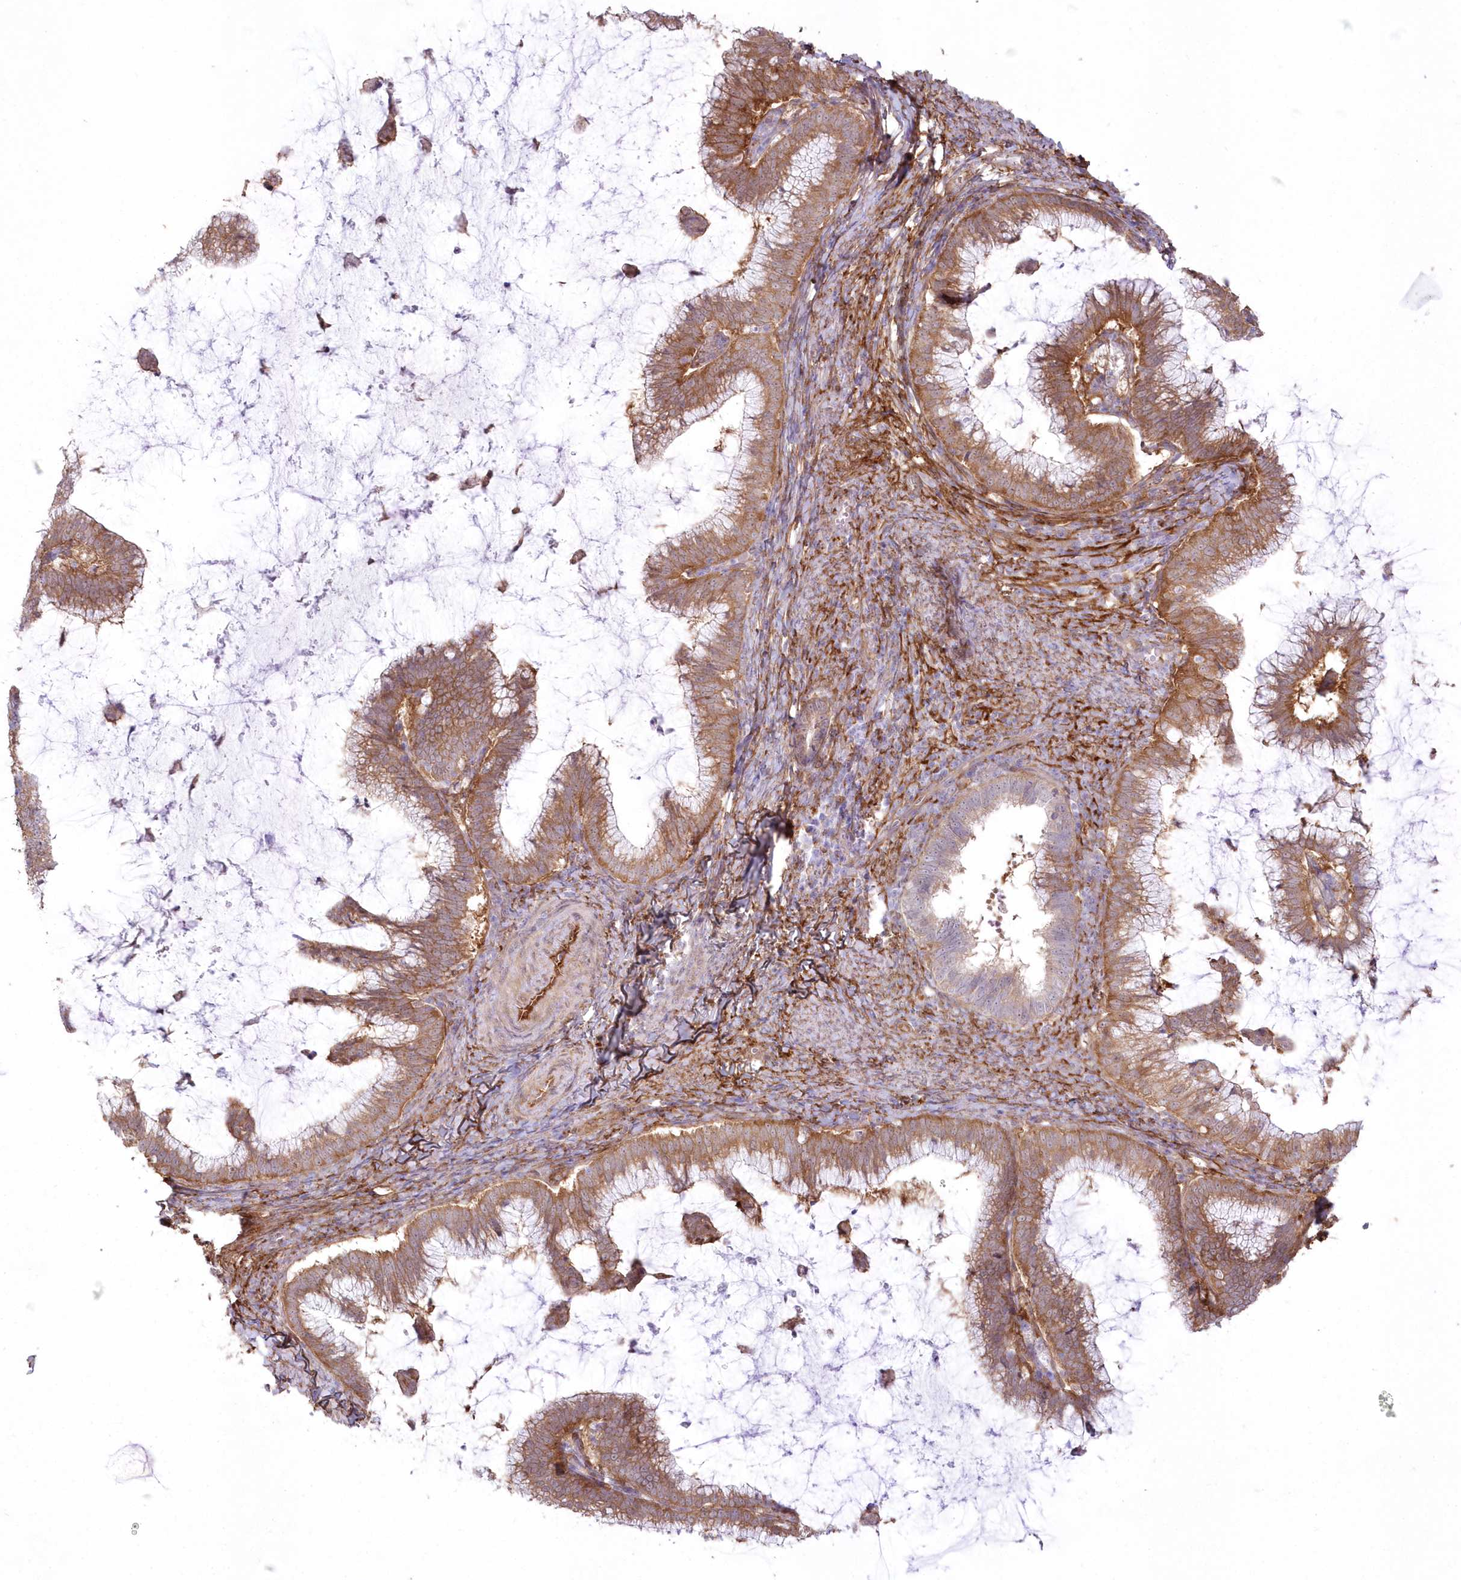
{"staining": {"intensity": "moderate", "quantity": ">75%", "location": "cytoplasmic/membranous"}, "tissue": "cervical cancer", "cell_type": "Tumor cells", "image_type": "cancer", "snomed": [{"axis": "morphology", "description": "Adenocarcinoma, NOS"}, {"axis": "topography", "description": "Cervix"}], "caption": "Immunohistochemistry micrograph of human adenocarcinoma (cervical) stained for a protein (brown), which displays medium levels of moderate cytoplasmic/membranous staining in about >75% of tumor cells.", "gene": "SH3PXD2B", "patient": {"sex": "female", "age": 36}}